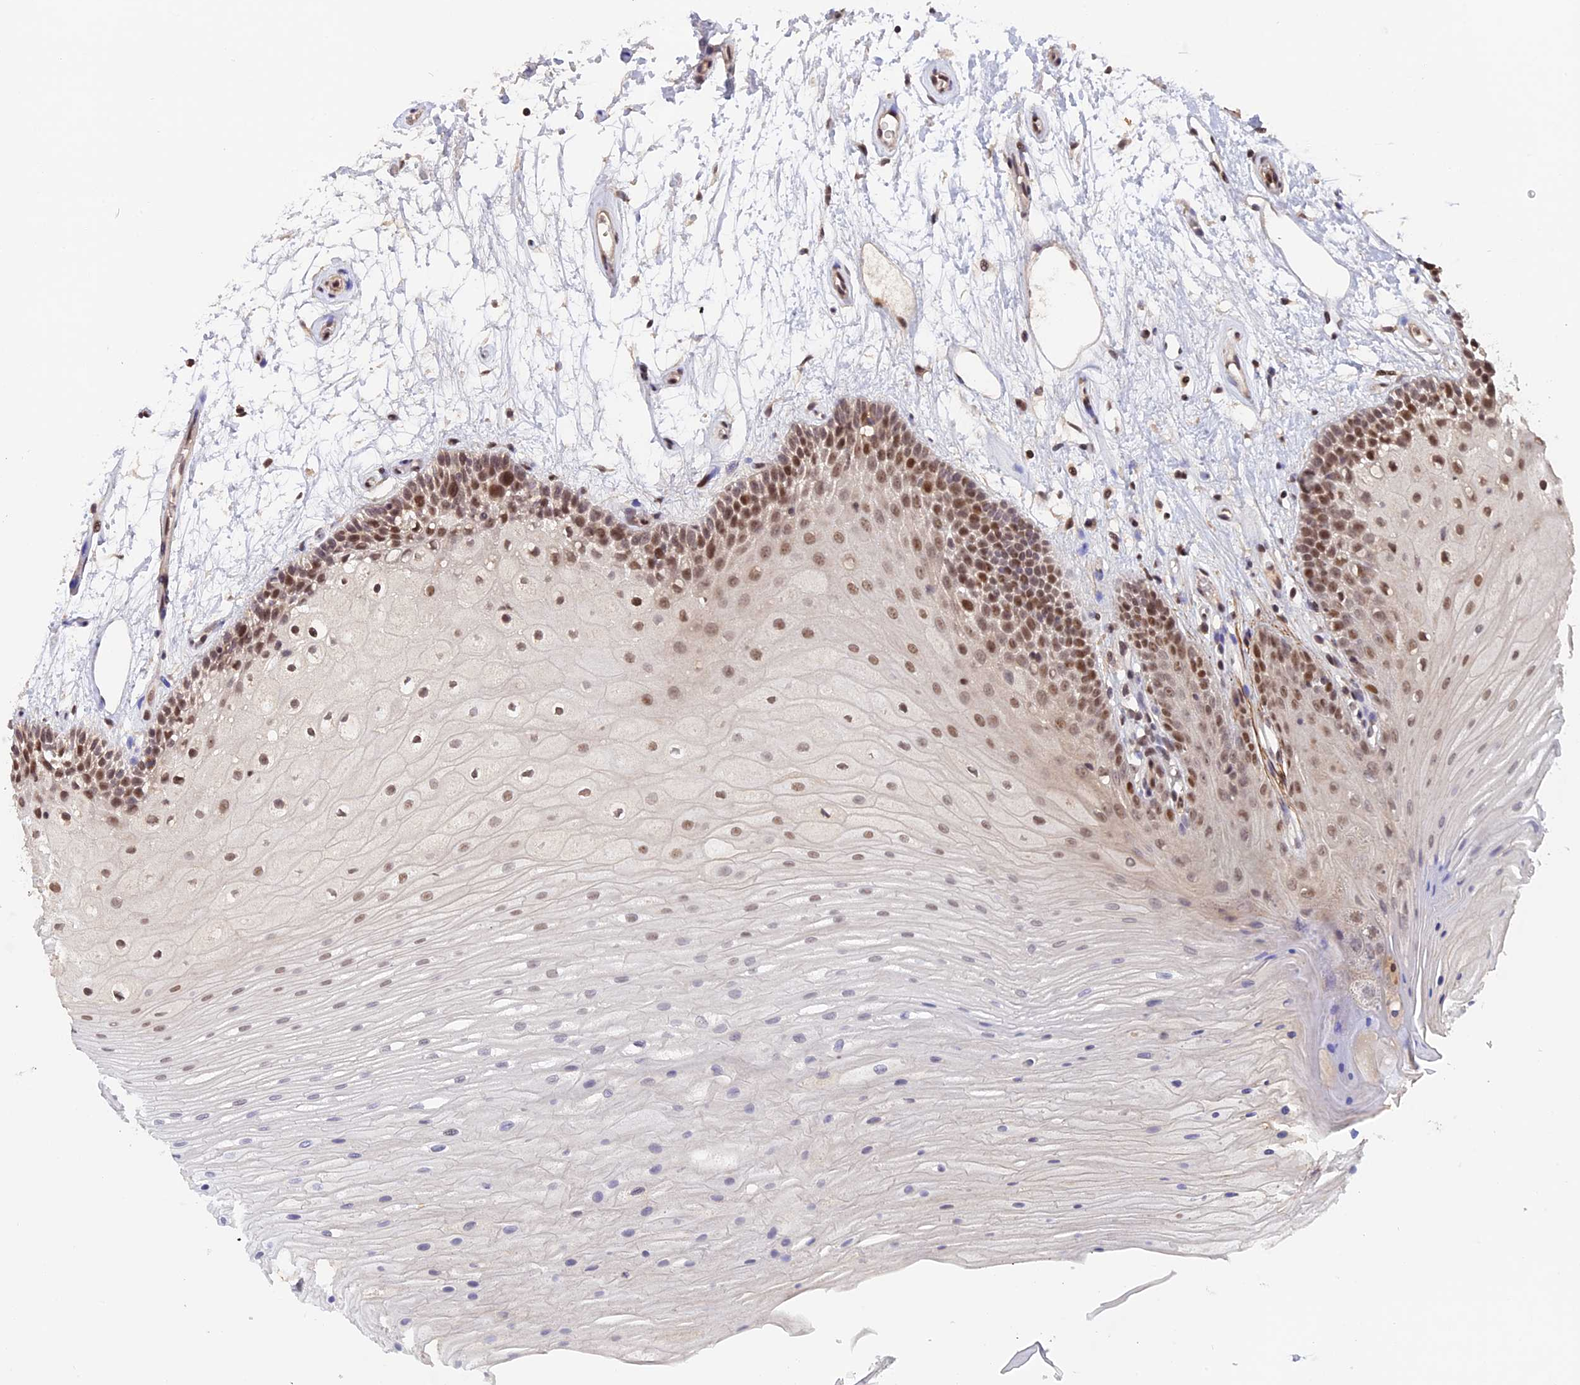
{"staining": {"intensity": "moderate", "quantity": ">75%", "location": "nuclear"}, "tissue": "oral mucosa", "cell_type": "Squamous epithelial cells", "image_type": "normal", "snomed": [{"axis": "morphology", "description": "Normal tissue, NOS"}, {"axis": "topography", "description": "Oral tissue"}], "caption": "Immunohistochemical staining of normal oral mucosa exhibits moderate nuclear protein positivity in approximately >75% of squamous epithelial cells.", "gene": "RFC5", "patient": {"sex": "female", "age": 80}}